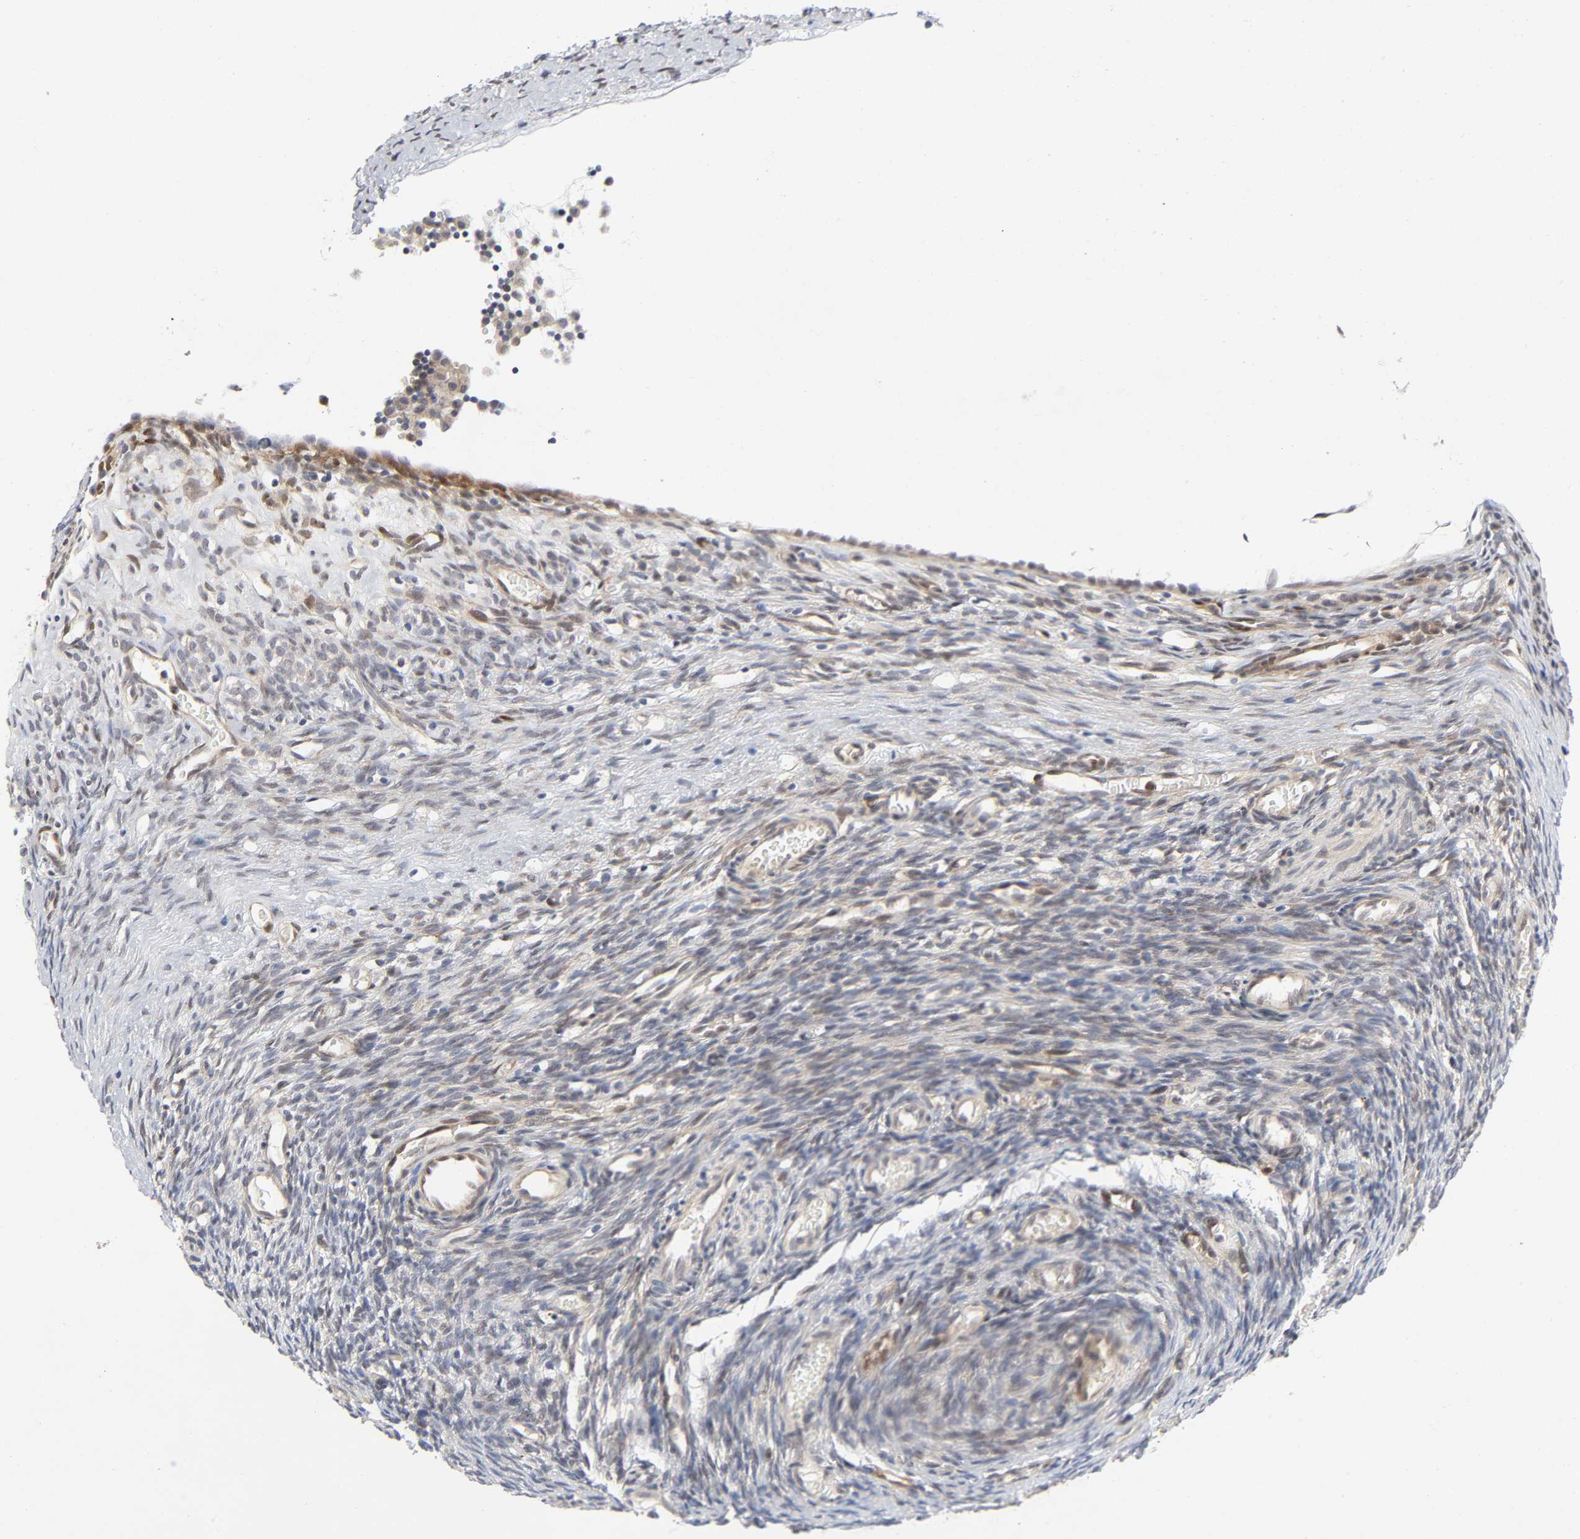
{"staining": {"intensity": "negative", "quantity": "none", "location": "none"}, "tissue": "ovary", "cell_type": "Follicle cells", "image_type": "normal", "snomed": [{"axis": "morphology", "description": "Normal tissue, NOS"}, {"axis": "topography", "description": "Ovary"}], "caption": "DAB immunohistochemical staining of benign human ovary exhibits no significant positivity in follicle cells.", "gene": "PTEN", "patient": {"sex": "female", "age": 35}}